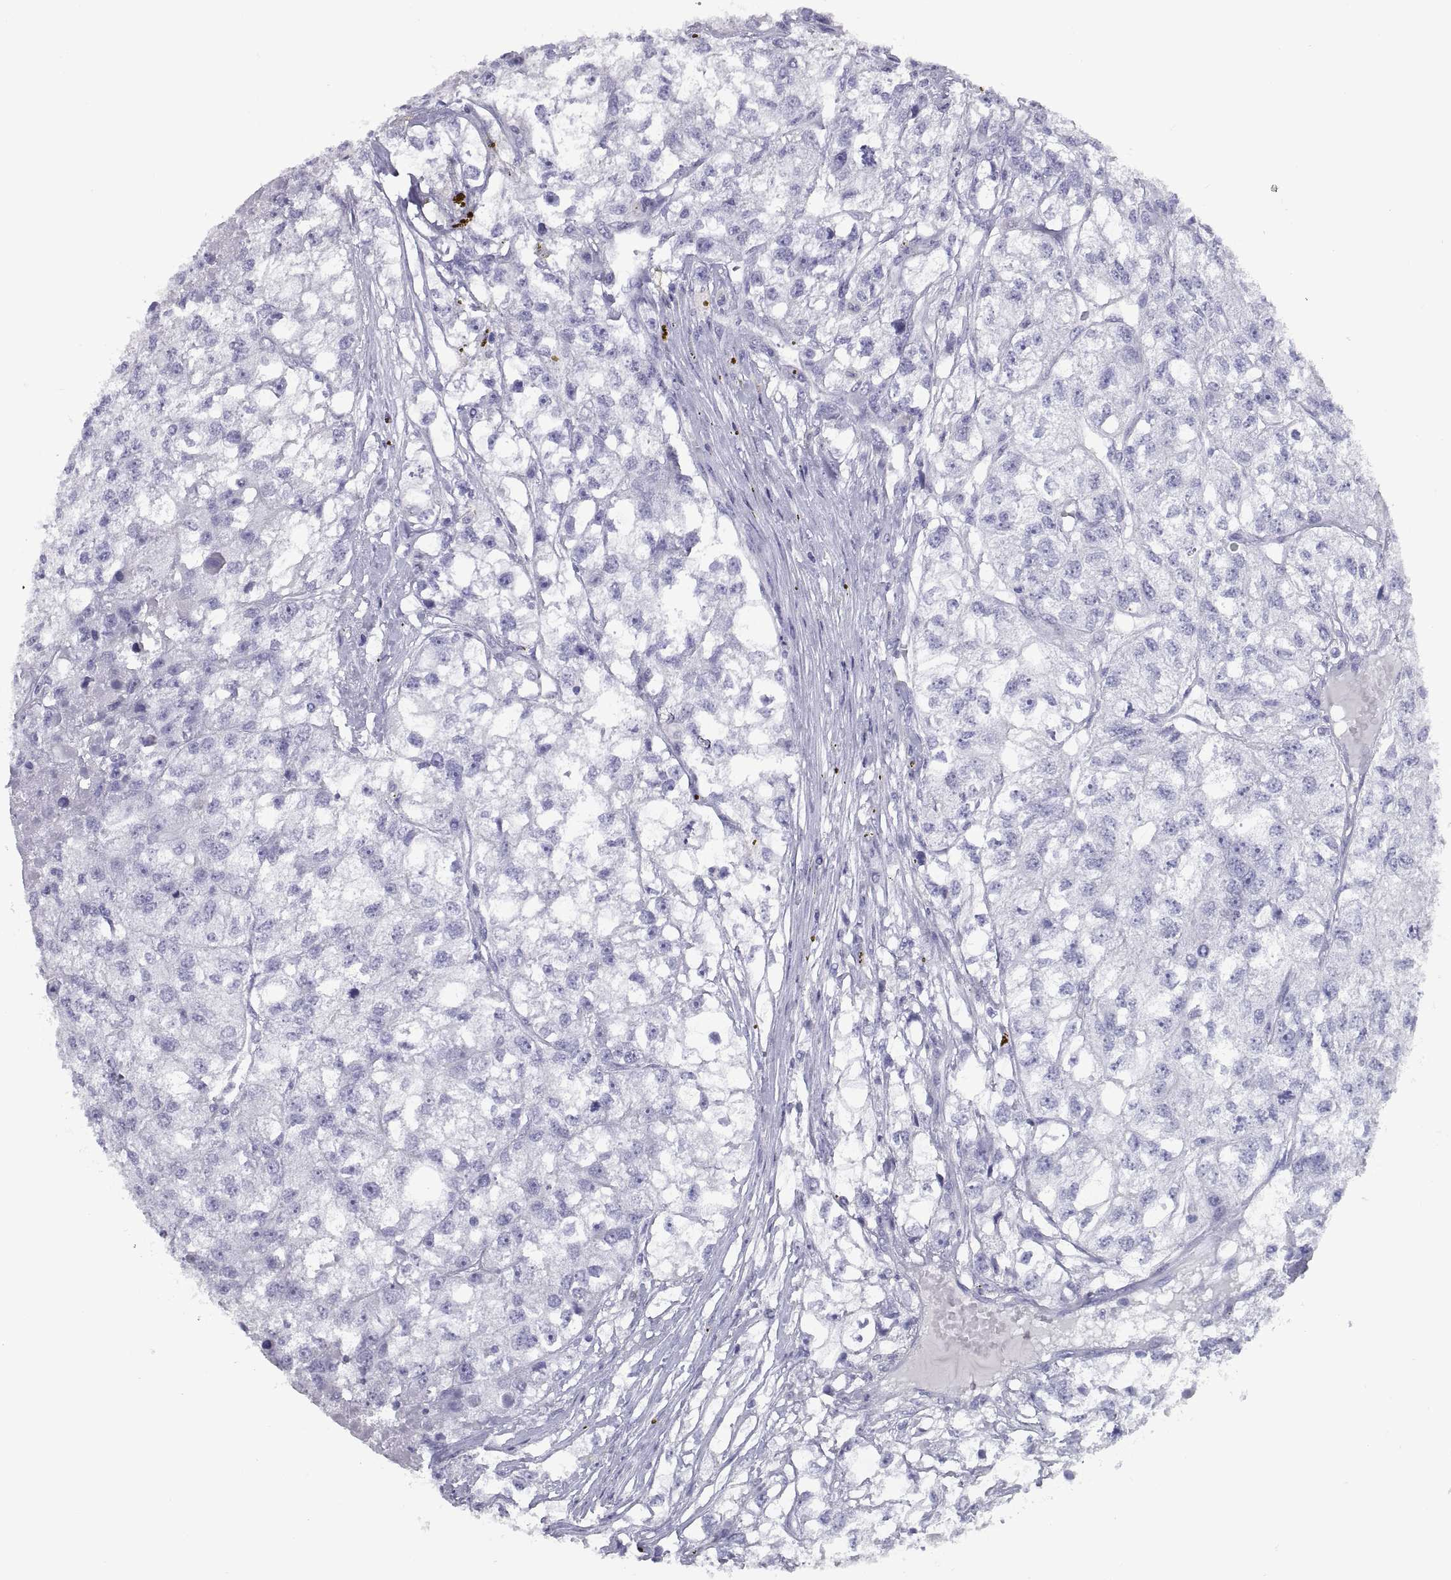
{"staining": {"intensity": "negative", "quantity": "none", "location": "none"}, "tissue": "renal cancer", "cell_type": "Tumor cells", "image_type": "cancer", "snomed": [{"axis": "morphology", "description": "Adenocarcinoma, NOS"}, {"axis": "topography", "description": "Kidney"}], "caption": "High power microscopy photomicrograph of an IHC photomicrograph of renal cancer (adenocarcinoma), revealing no significant expression in tumor cells.", "gene": "RGS20", "patient": {"sex": "male", "age": 56}}